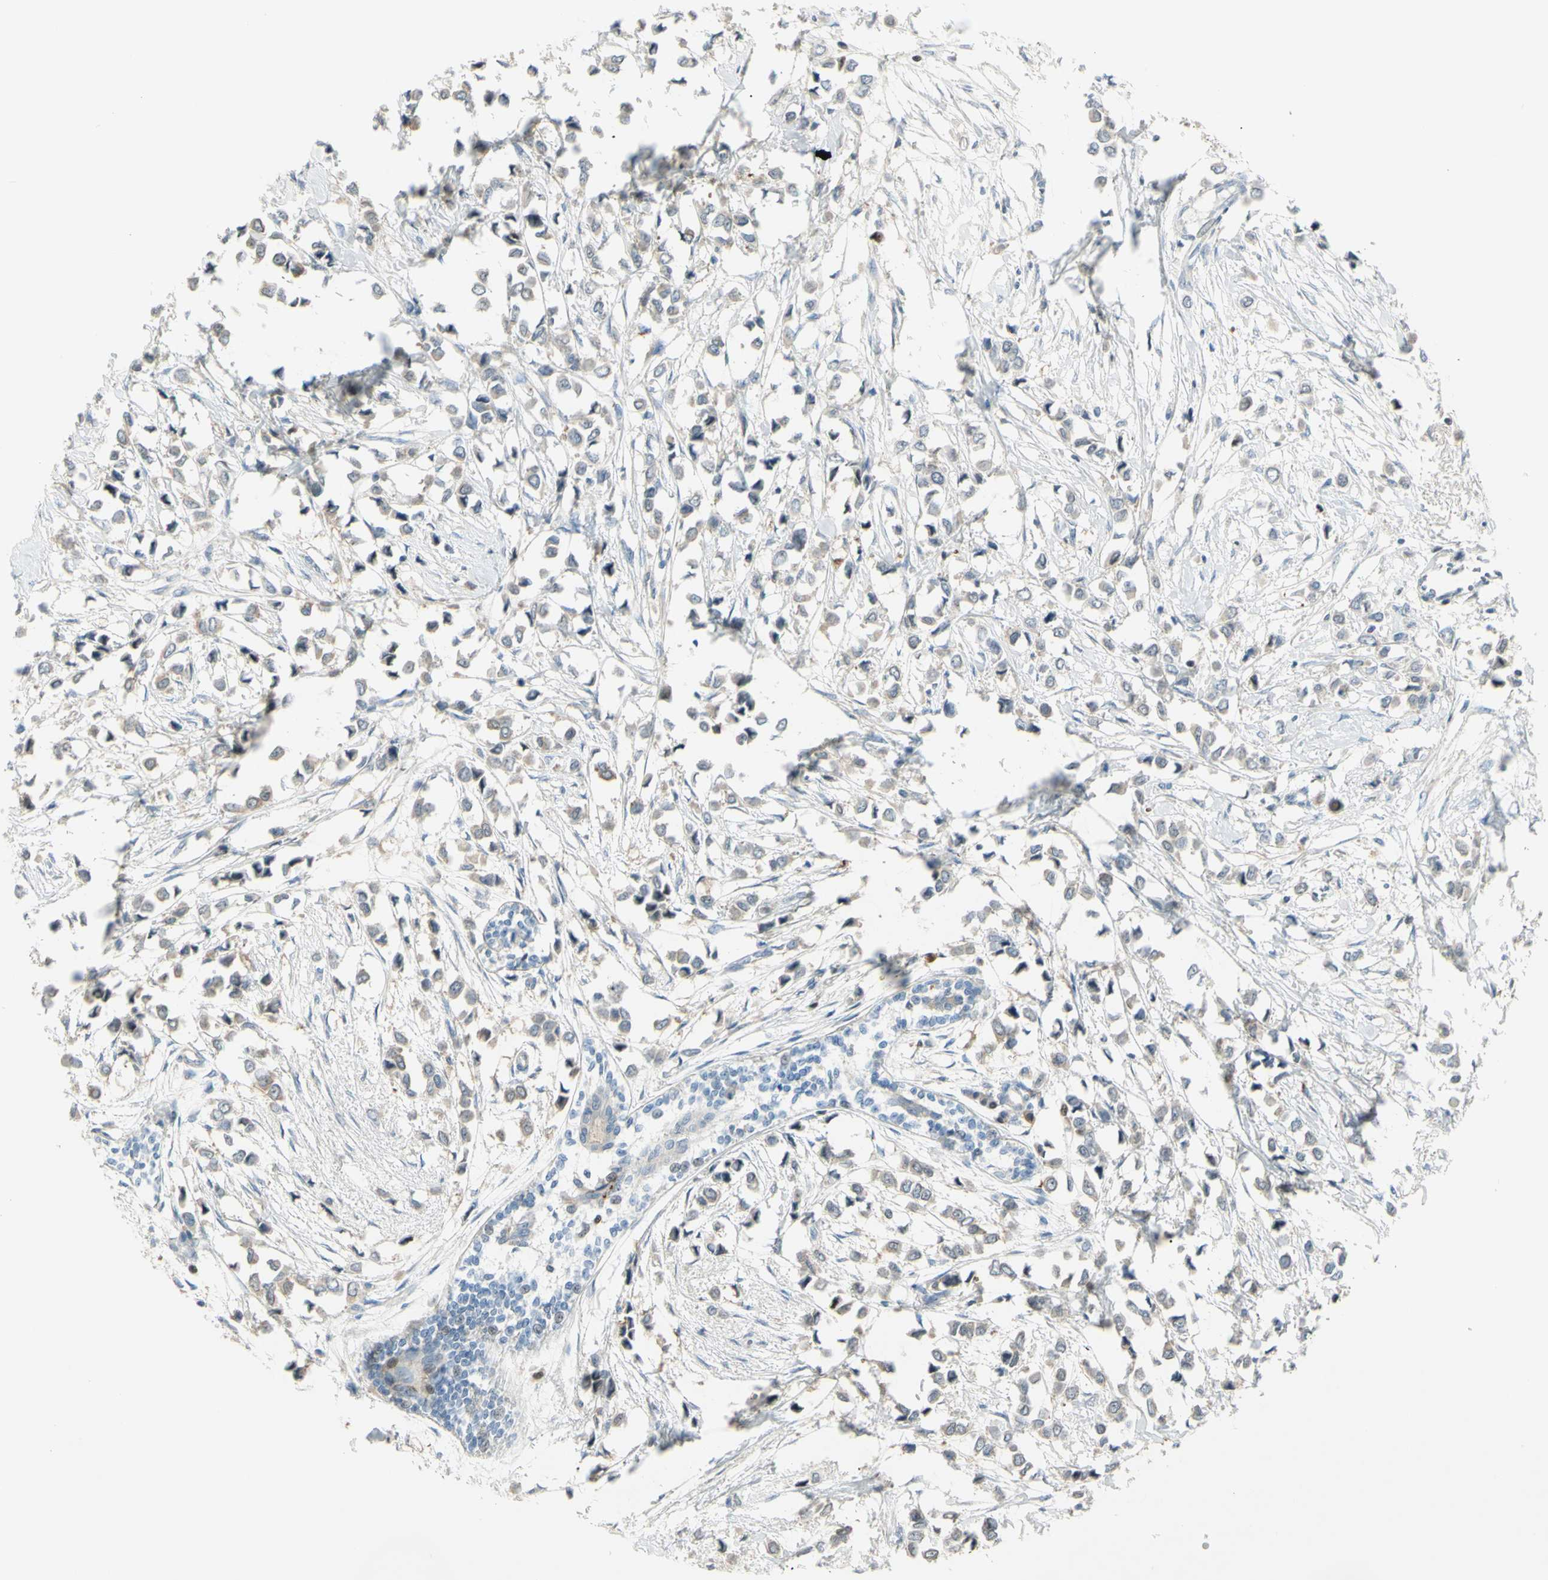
{"staining": {"intensity": "weak", "quantity": "<25%", "location": "cytoplasmic/membranous"}, "tissue": "breast cancer", "cell_type": "Tumor cells", "image_type": "cancer", "snomed": [{"axis": "morphology", "description": "Lobular carcinoma"}, {"axis": "topography", "description": "Breast"}], "caption": "This photomicrograph is of lobular carcinoma (breast) stained with immunohistochemistry to label a protein in brown with the nuclei are counter-stained blue. There is no staining in tumor cells. Nuclei are stained in blue.", "gene": "C1orf159", "patient": {"sex": "female", "age": 51}}